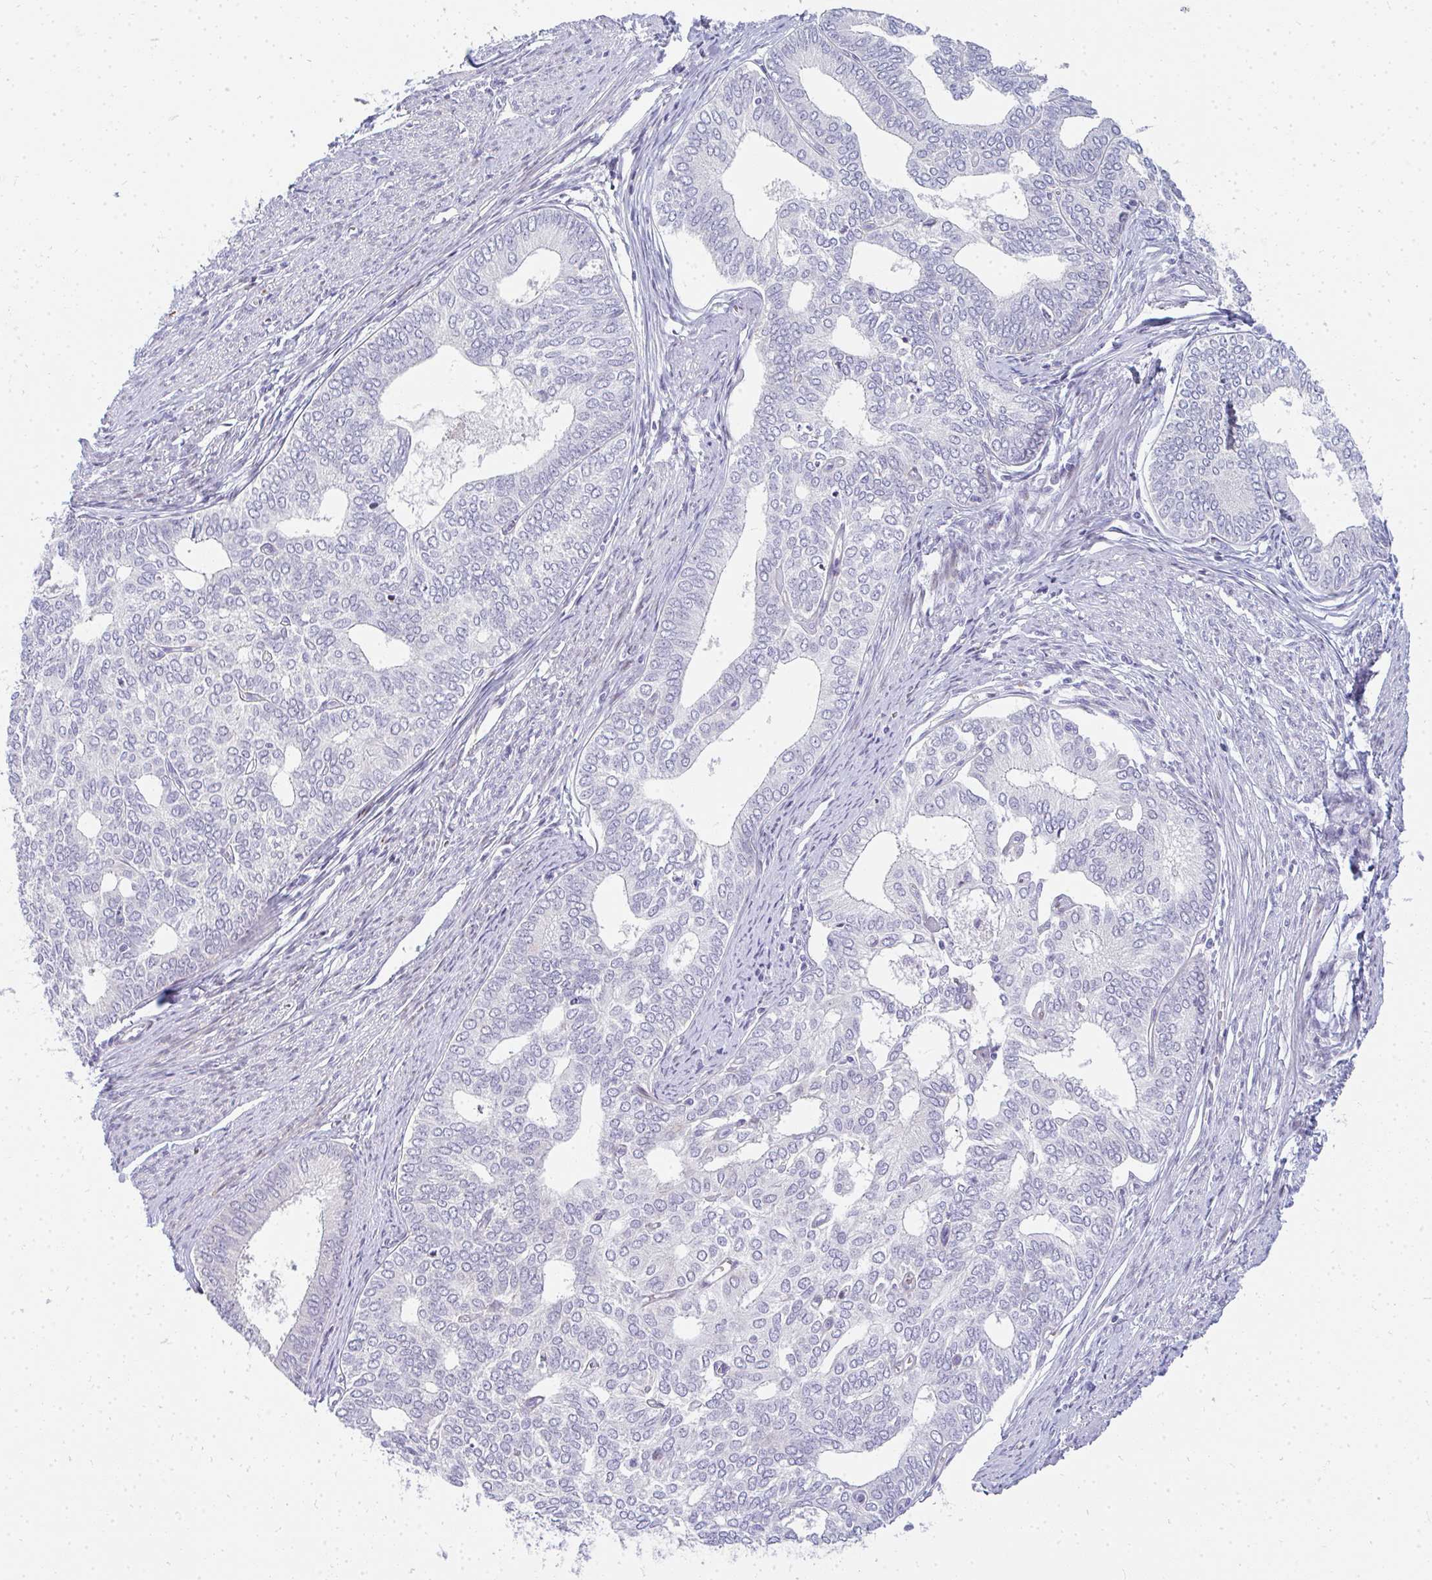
{"staining": {"intensity": "negative", "quantity": "none", "location": "none"}, "tissue": "endometrial cancer", "cell_type": "Tumor cells", "image_type": "cancer", "snomed": [{"axis": "morphology", "description": "Adenocarcinoma, NOS"}, {"axis": "topography", "description": "Endometrium"}], "caption": "The immunohistochemistry (IHC) micrograph has no significant expression in tumor cells of endometrial cancer (adenocarcinoma) tissue.", "gene": "PLA2G5", "patient": {"sex": "female", "age": 75}}